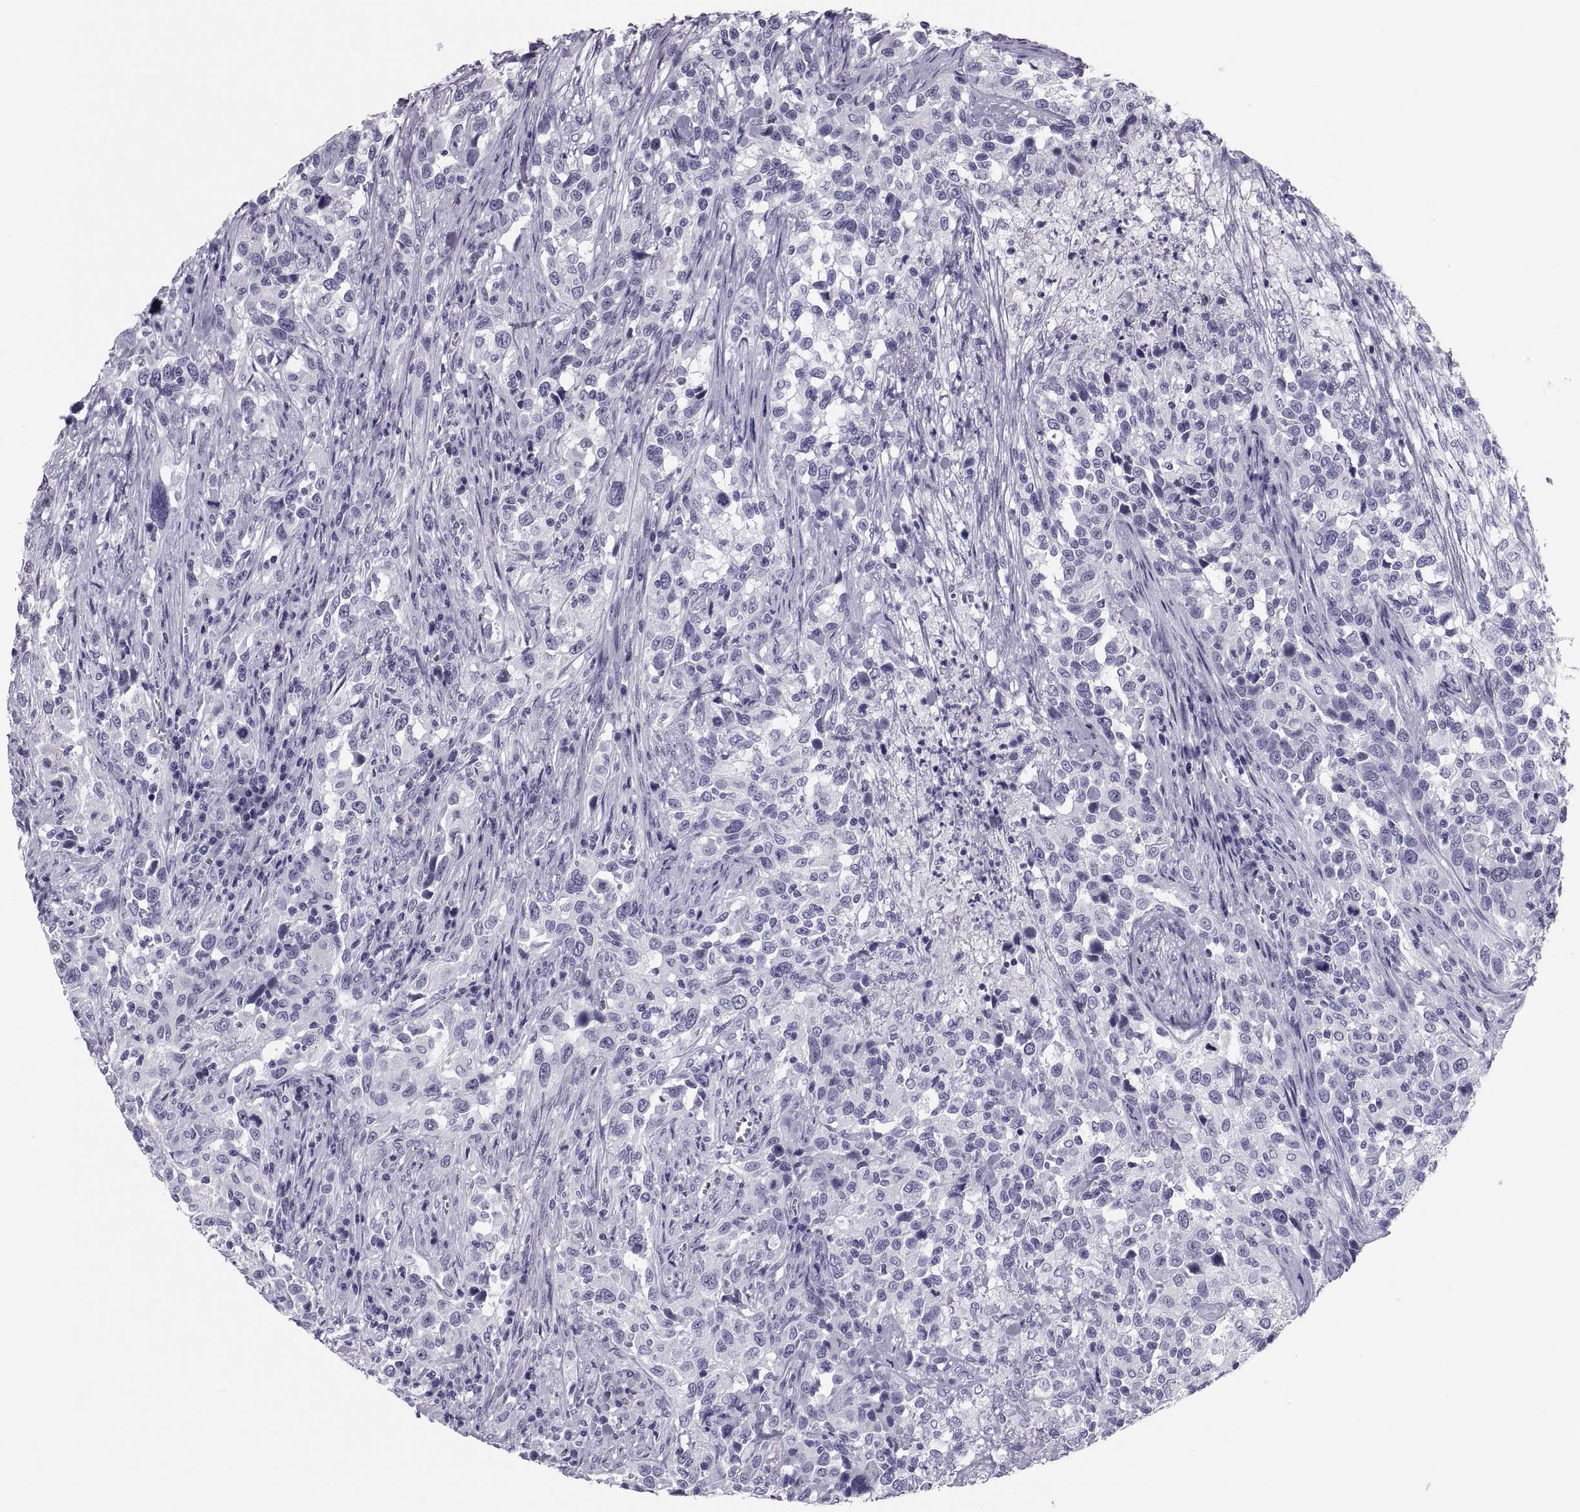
{"staining": {"intensity": "negative", "quantity": "none", "location": "none"}, "tissue": "urothelial cancer", "cell_type": "Tumor cells", "image_type": "cancer", "snomed": [{"axis": "morphology", "description": "Urothelial carcinoma, NOS"}, {"axis": "morphology", "description": "Urothelial carcinoma, High grade"}, {"axis": "topography", "description": "Urinary bladder"}], "caption": "Human urothelial cancer stained for a protein using immunohistochemistry shows no staining in tumor cells.", "gene": "CRISP1", "patient": {"sex": "female", "age": 64}}